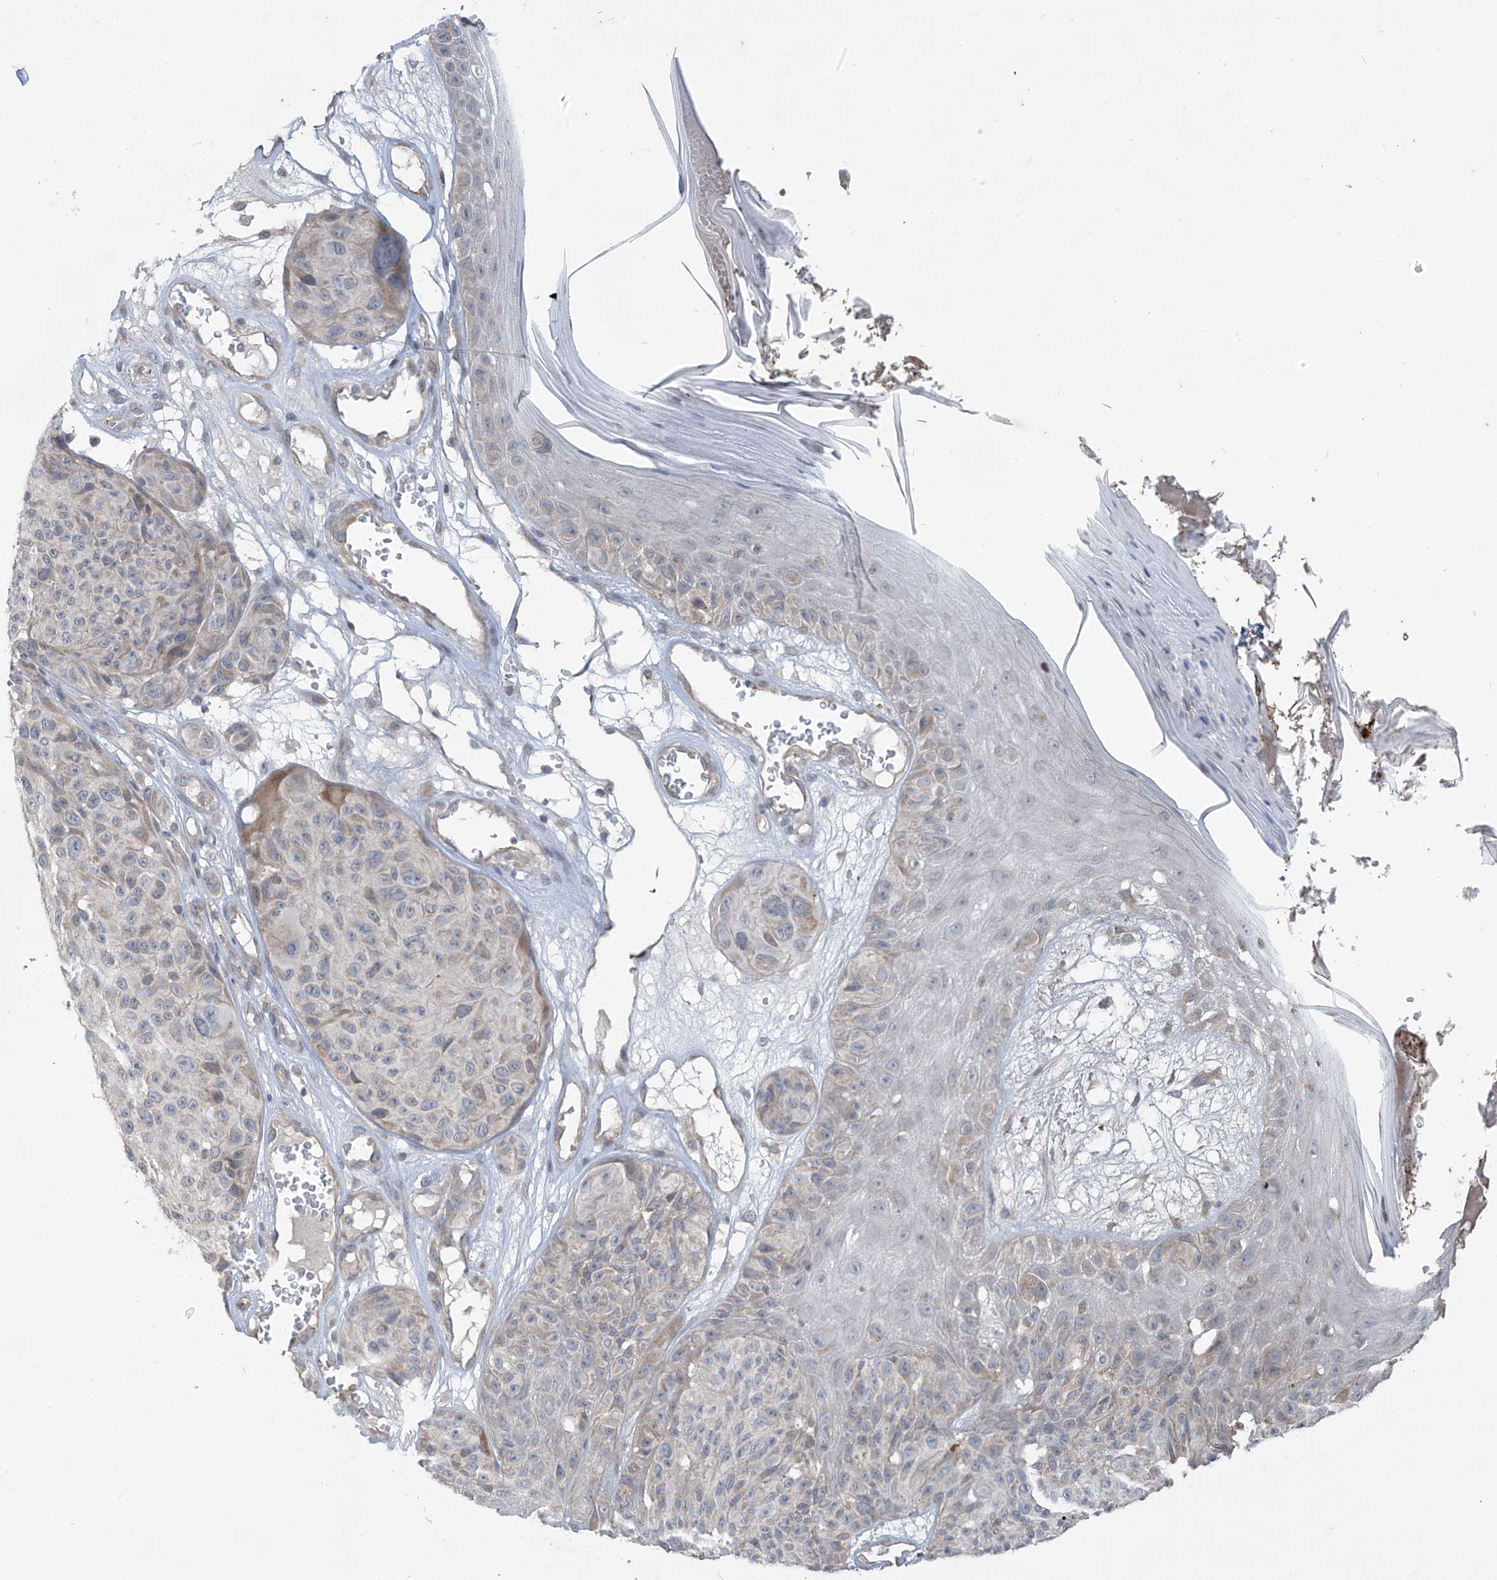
{"staining": {"intensity": "negative", "quantity": "none", "location": "none"}, "tissue": "melanoma", "cell_type": "Tumor cells", "image_type": "cancer", "snomed": [{"axis": "morphology", "description": "Malignant melanoma, NOS"}, {"axis": "topography", "description": "Skin"}], "caption": "Tumor cells are negative for protein expression in human melanoma.", "gene": "DGKQ", "patient": {"sex": "male", "age": 83}}